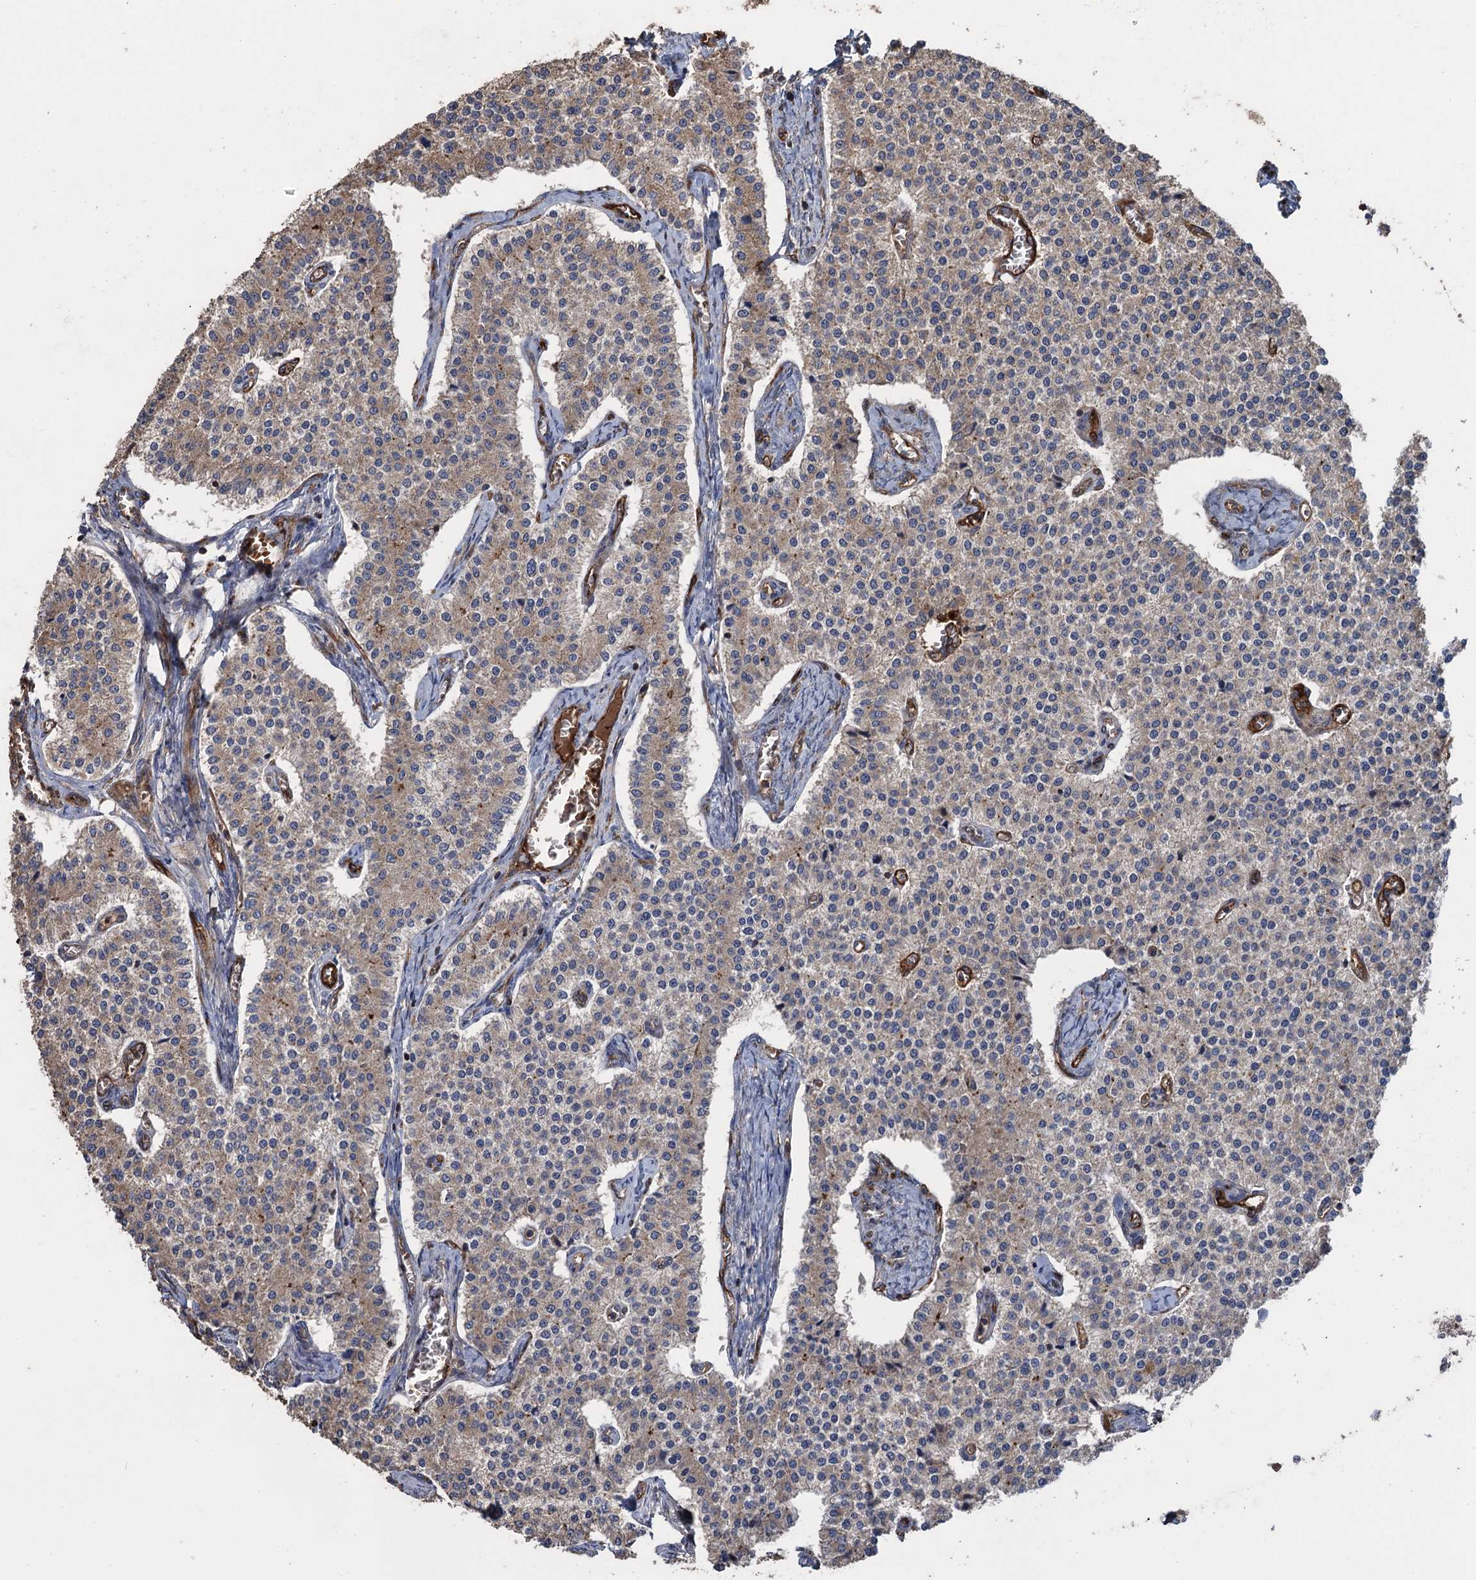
{"staining": {"intensity": "weak", "quantity": "25%-75%", "location": "cytoplasmic/membranous"}, "tissue": "carcinoid", "cell_type": "Tumor cells", "image_type": "cancer", "snomed": [{"axis": "morphology", "description": "Carcinoid, malignant, NOS"}, {"axis": "topography", "description": "Colon"}], "caption": "Human carcinoid stained with a protein marker exhibits weak staining in tumor cells.", "gene": "TXNDC11", "patient": {"sex": "female", "age": 52}}